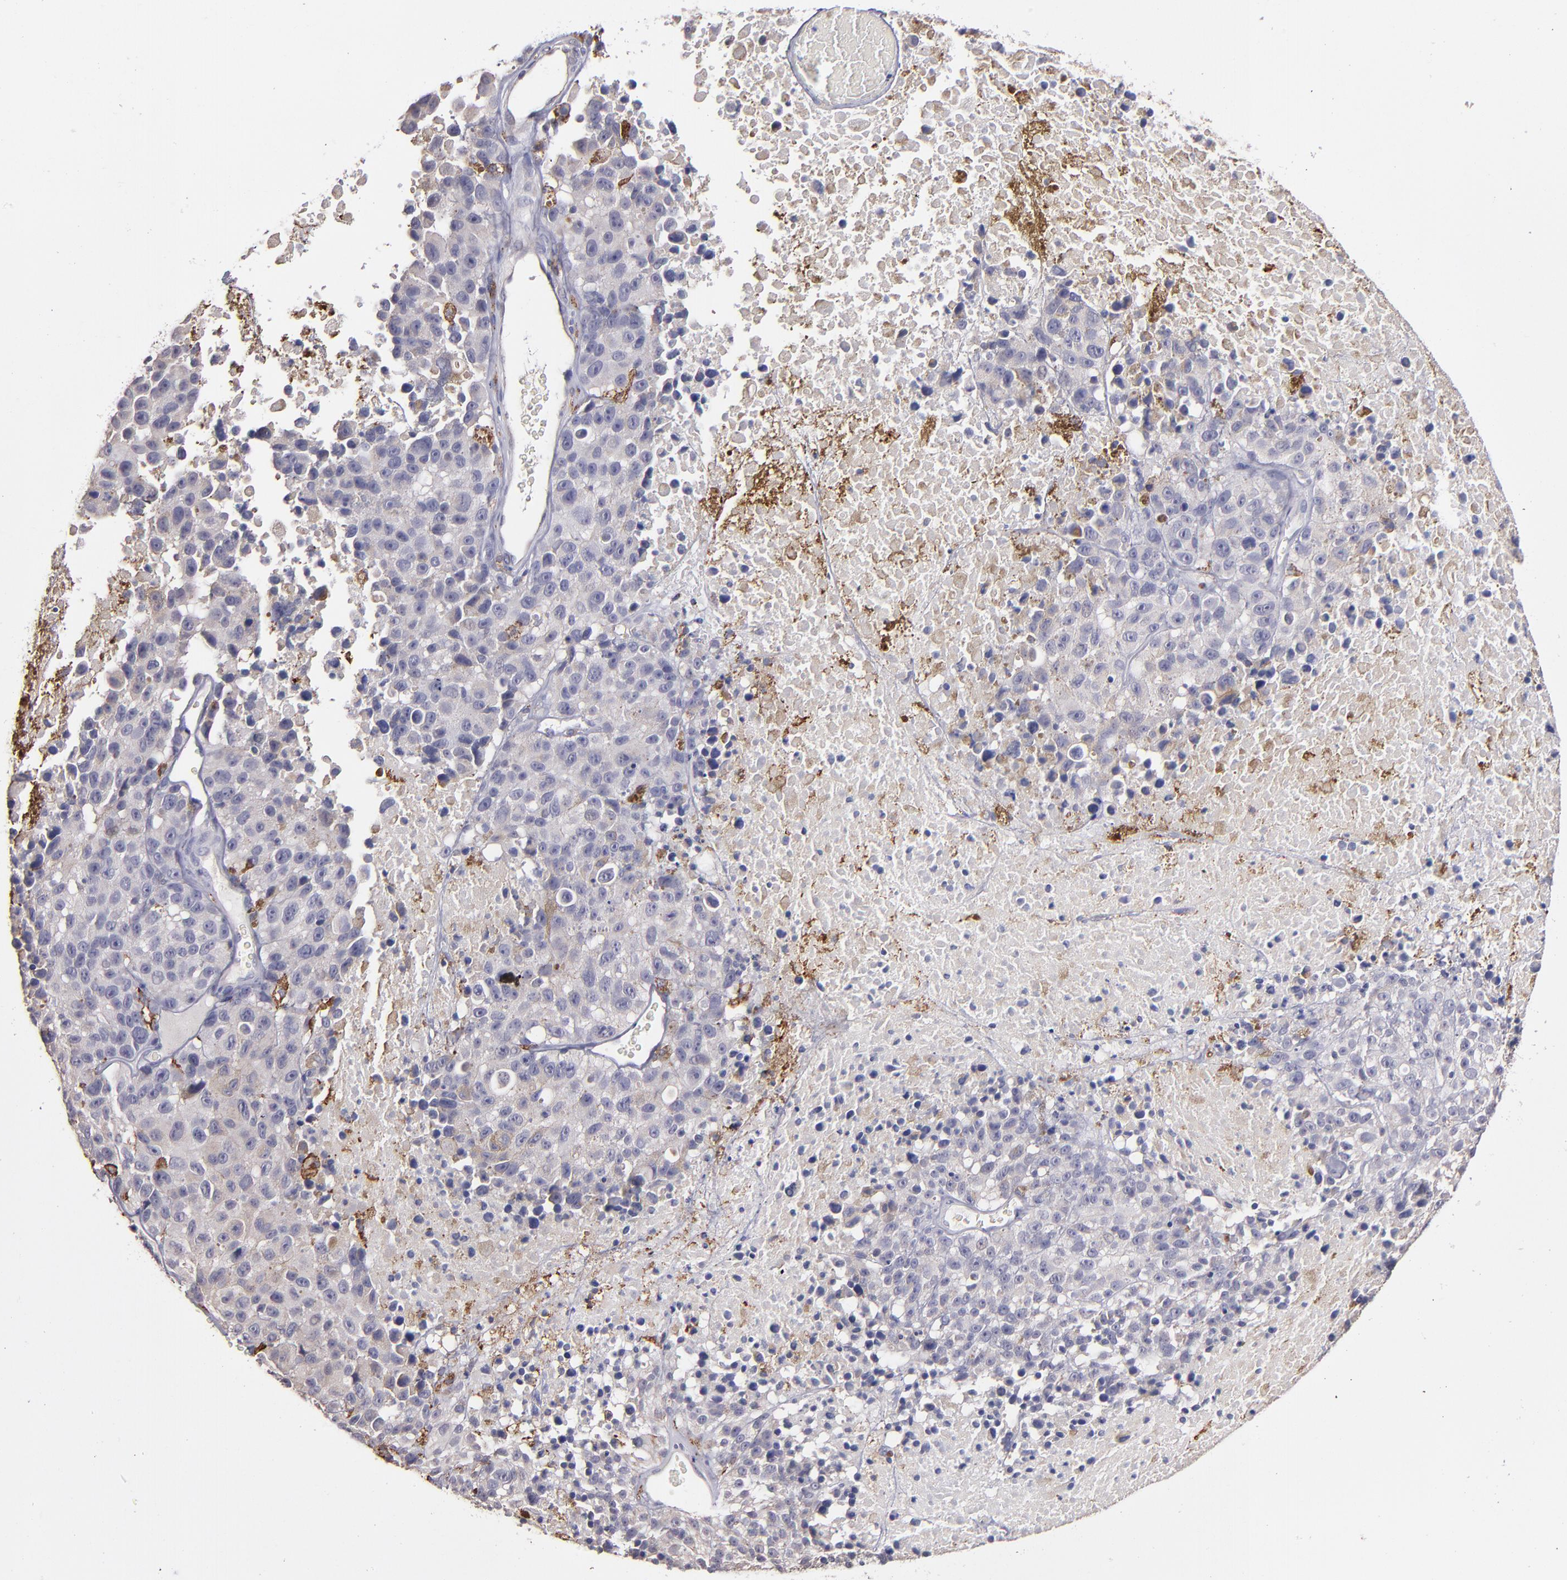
{"staining": {"intensity": "moderate", "quantity": "25%-75%", "location": "cytoplasmic/membranous"}, "tissue": "melanoma", "cell_type": "Tumor cells", "image_type": "cancer", "snomed": [{"axis": "morphology", "description": "Malignant melanoma, Metastatic site"}, {"axis": "topography", "description": "Cerebral cortex"}], "caption": "IHC (DAB) staining of malignant melanoma (metastatic site) displays moderate cytoplasmic/membranous protein positivity in about 25%-75% of tumor cells. Nuclei are stained in blue.", "gene": "GLDC", "patient": {"sex": "female", "age": 52}}